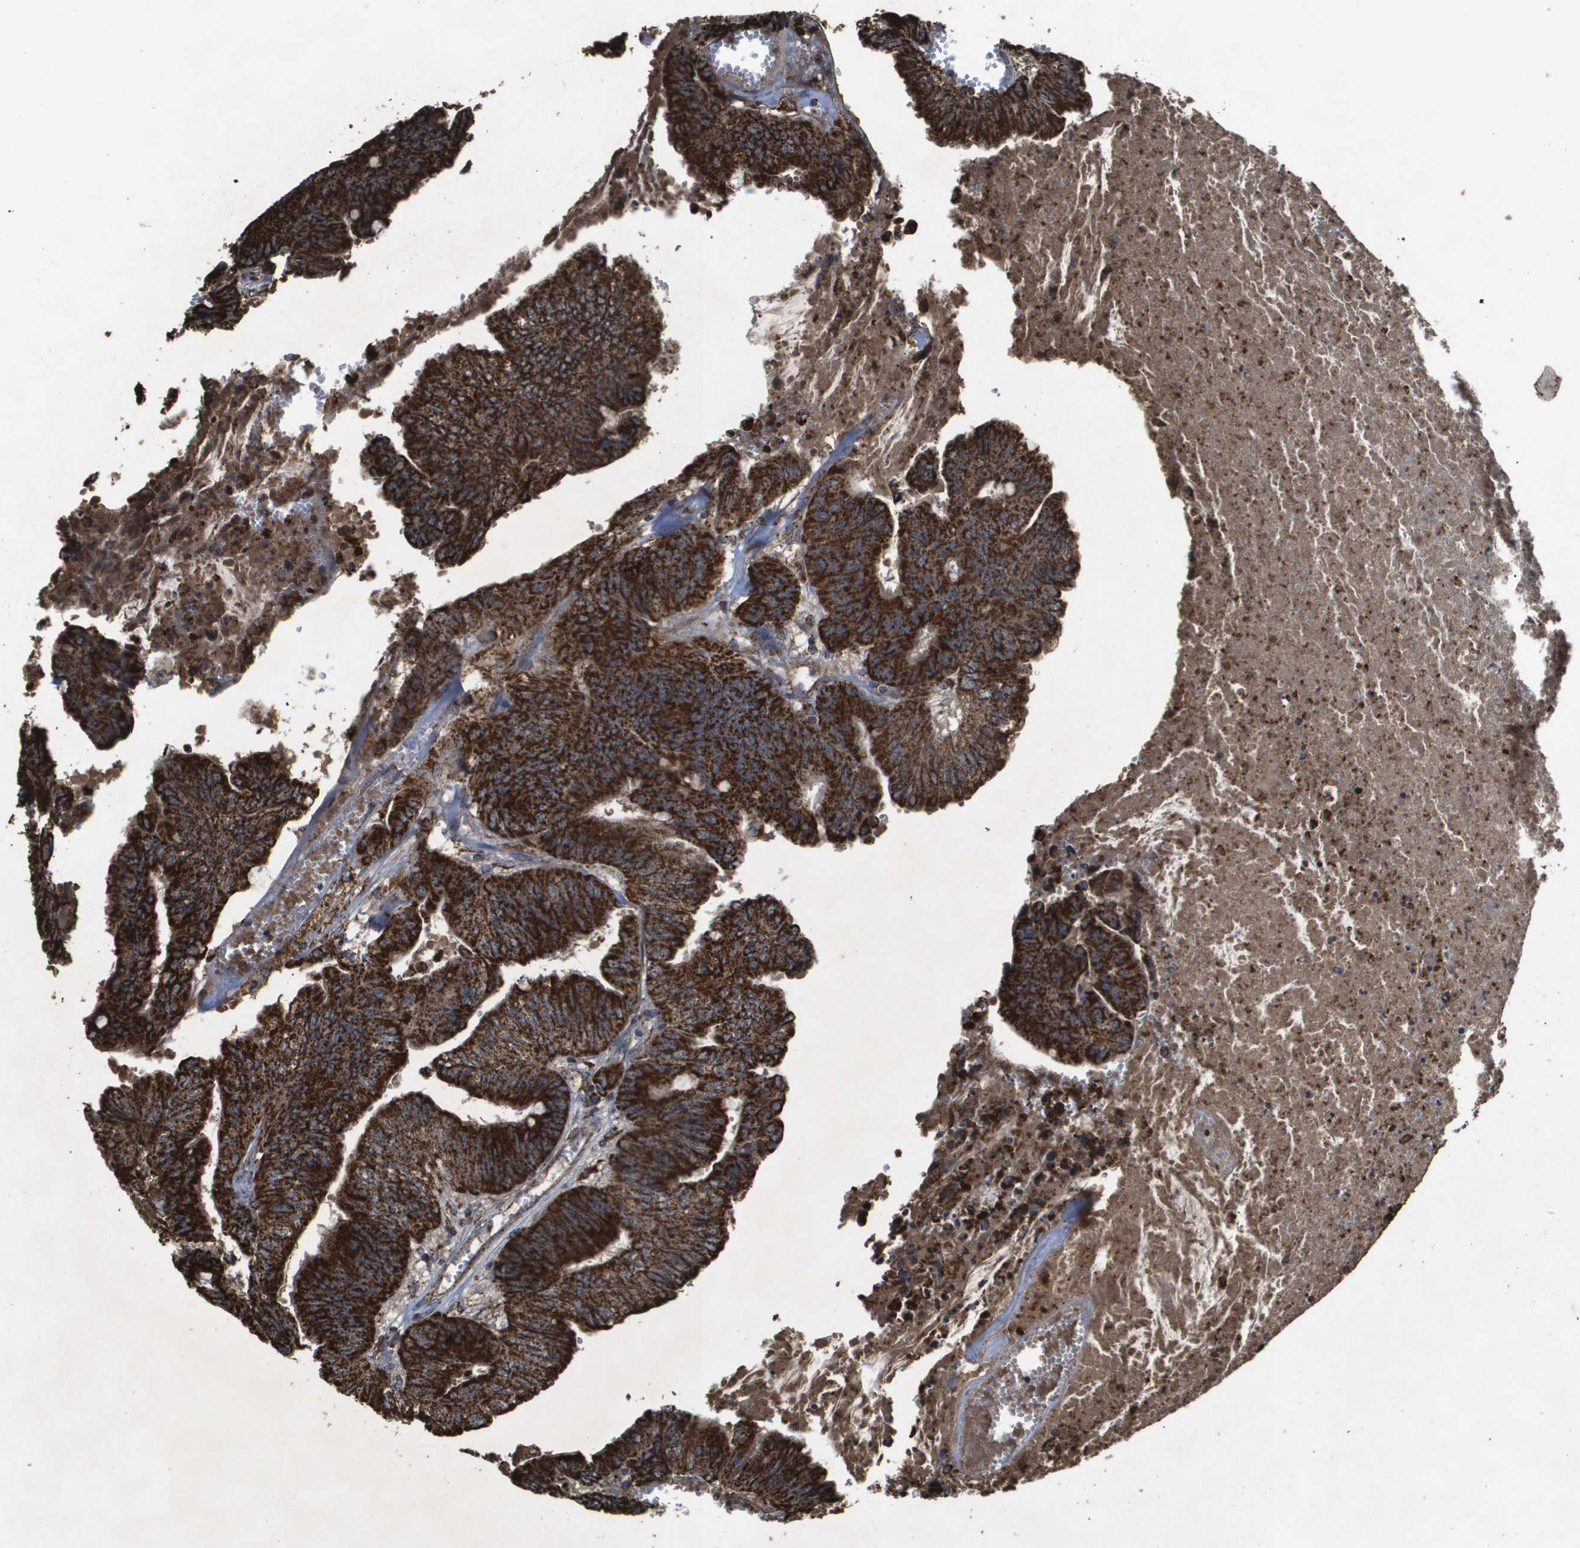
{"staining": {"intensity": "strong", "quantity": ">75%", "location": "cytoplasmic/membranous"}, "tissue": "colorectal cancer", "cell_type": "Tumor cells", "image_type": "cancer", "snomed": [{"axis": "morphology", "description": "Adenocarcinoma, NOS"}, {"axis": "topography", "description": "Colon"}], "caption": "Immunohistochemical staining of human colorectal adenocarcinoma exhibits strong cytoplasmic/membranous protein positivity in about >75% of tumor cells.", "gene": "HSPE1", "patient": {"sex": "male", "age": 45}}